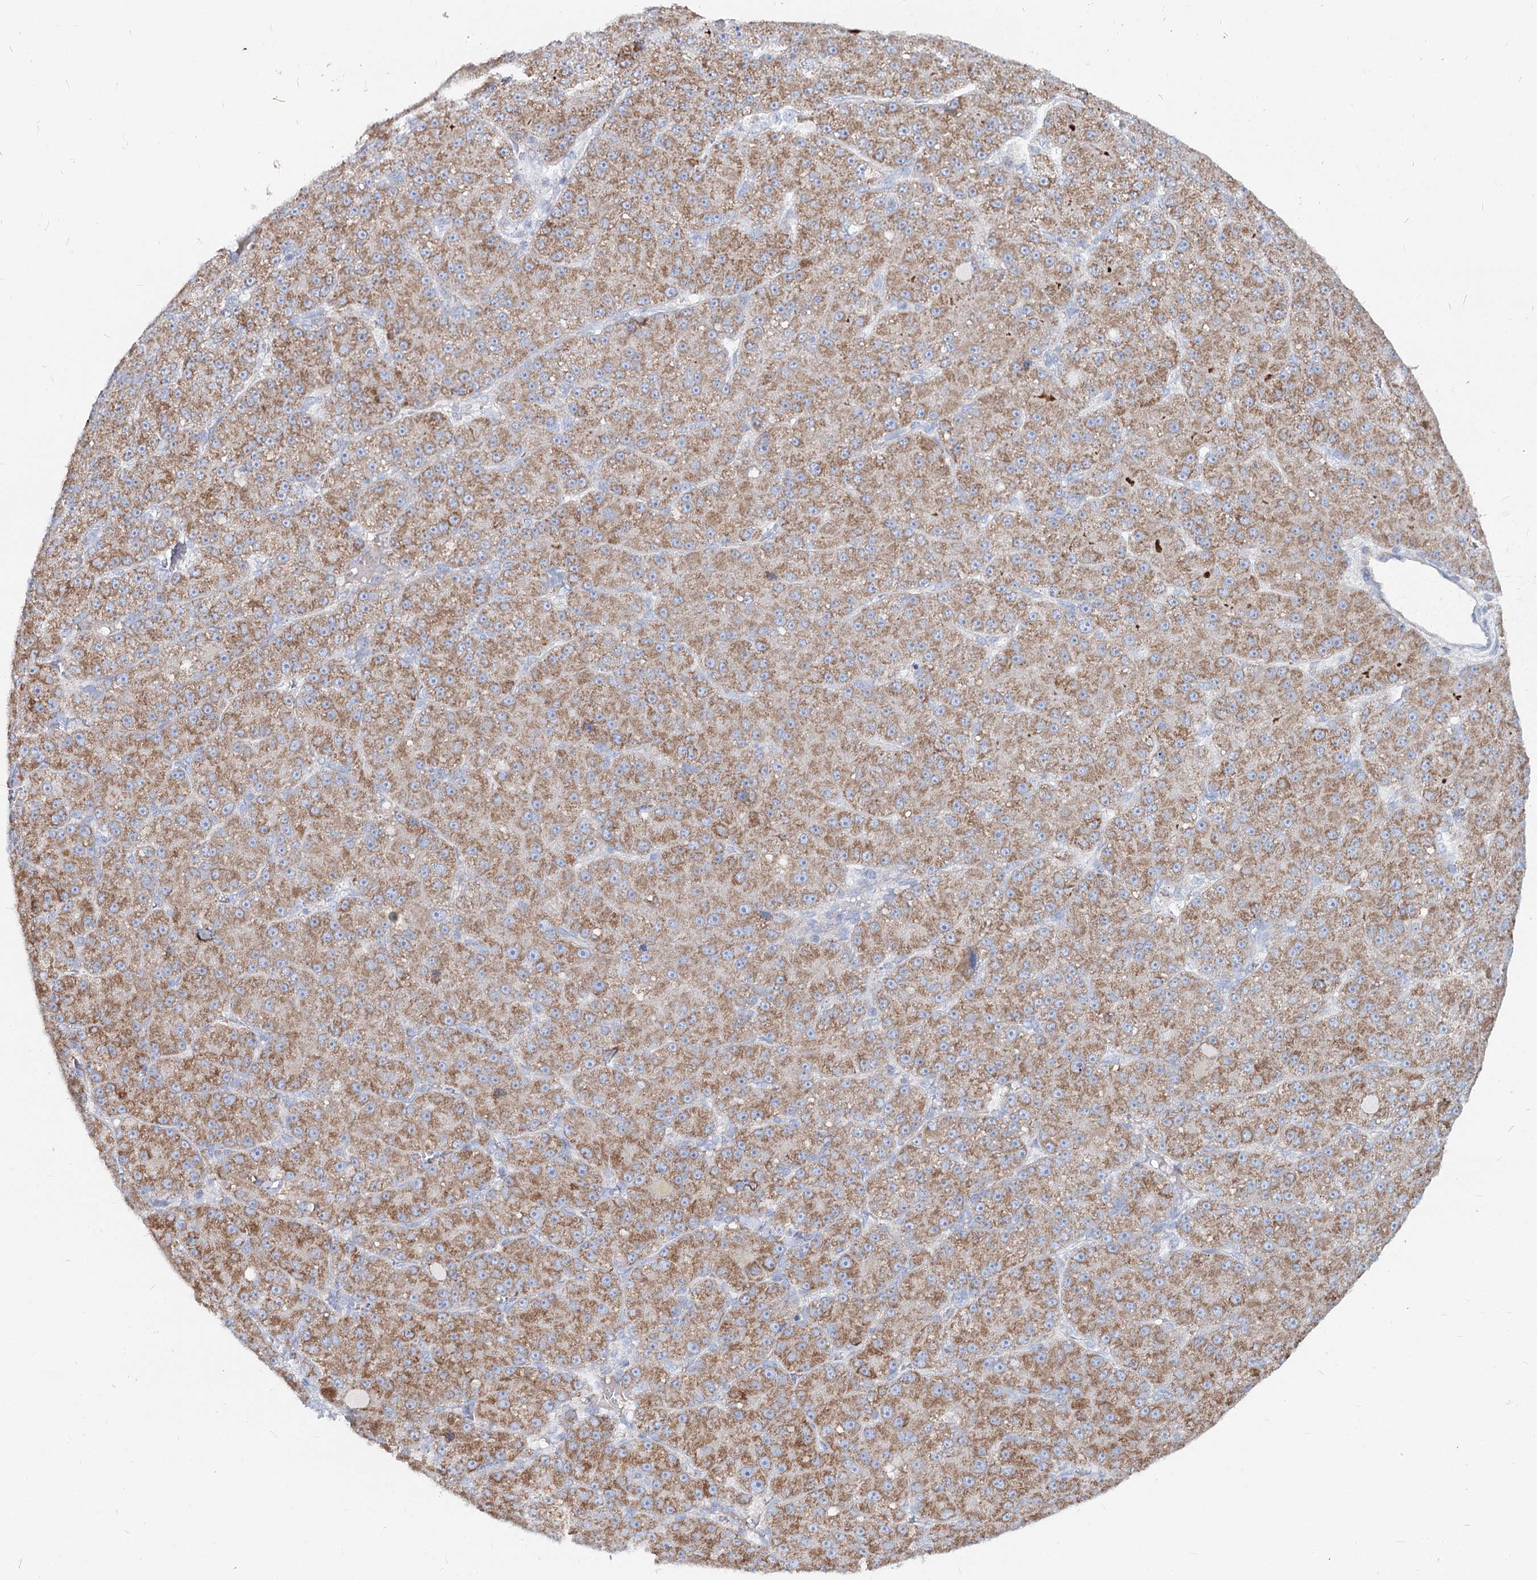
{"staining": {"intensity": "moderate", "quantity": ">75%", "location": "cytoplasmic/membranous"}, "tissue": "liver cancer", "cell_type": "Tumor cells", "image_type": "cancer", "snomed": [{"axis": "morphology", "description": "Carcinoma, Hepatocellular, NOS"}, {"axis": "topography", "description": "Liver"}], "caption": "Immunohistochemical staining of human liver cancer (hepatocellular carcinoma) shows medium levels of moderate cytoplasmic/membranous positivity in approximately >75% of tumor cells.", "gene": "MCCC2", "patient": {"sex": "male", "age": 67}}